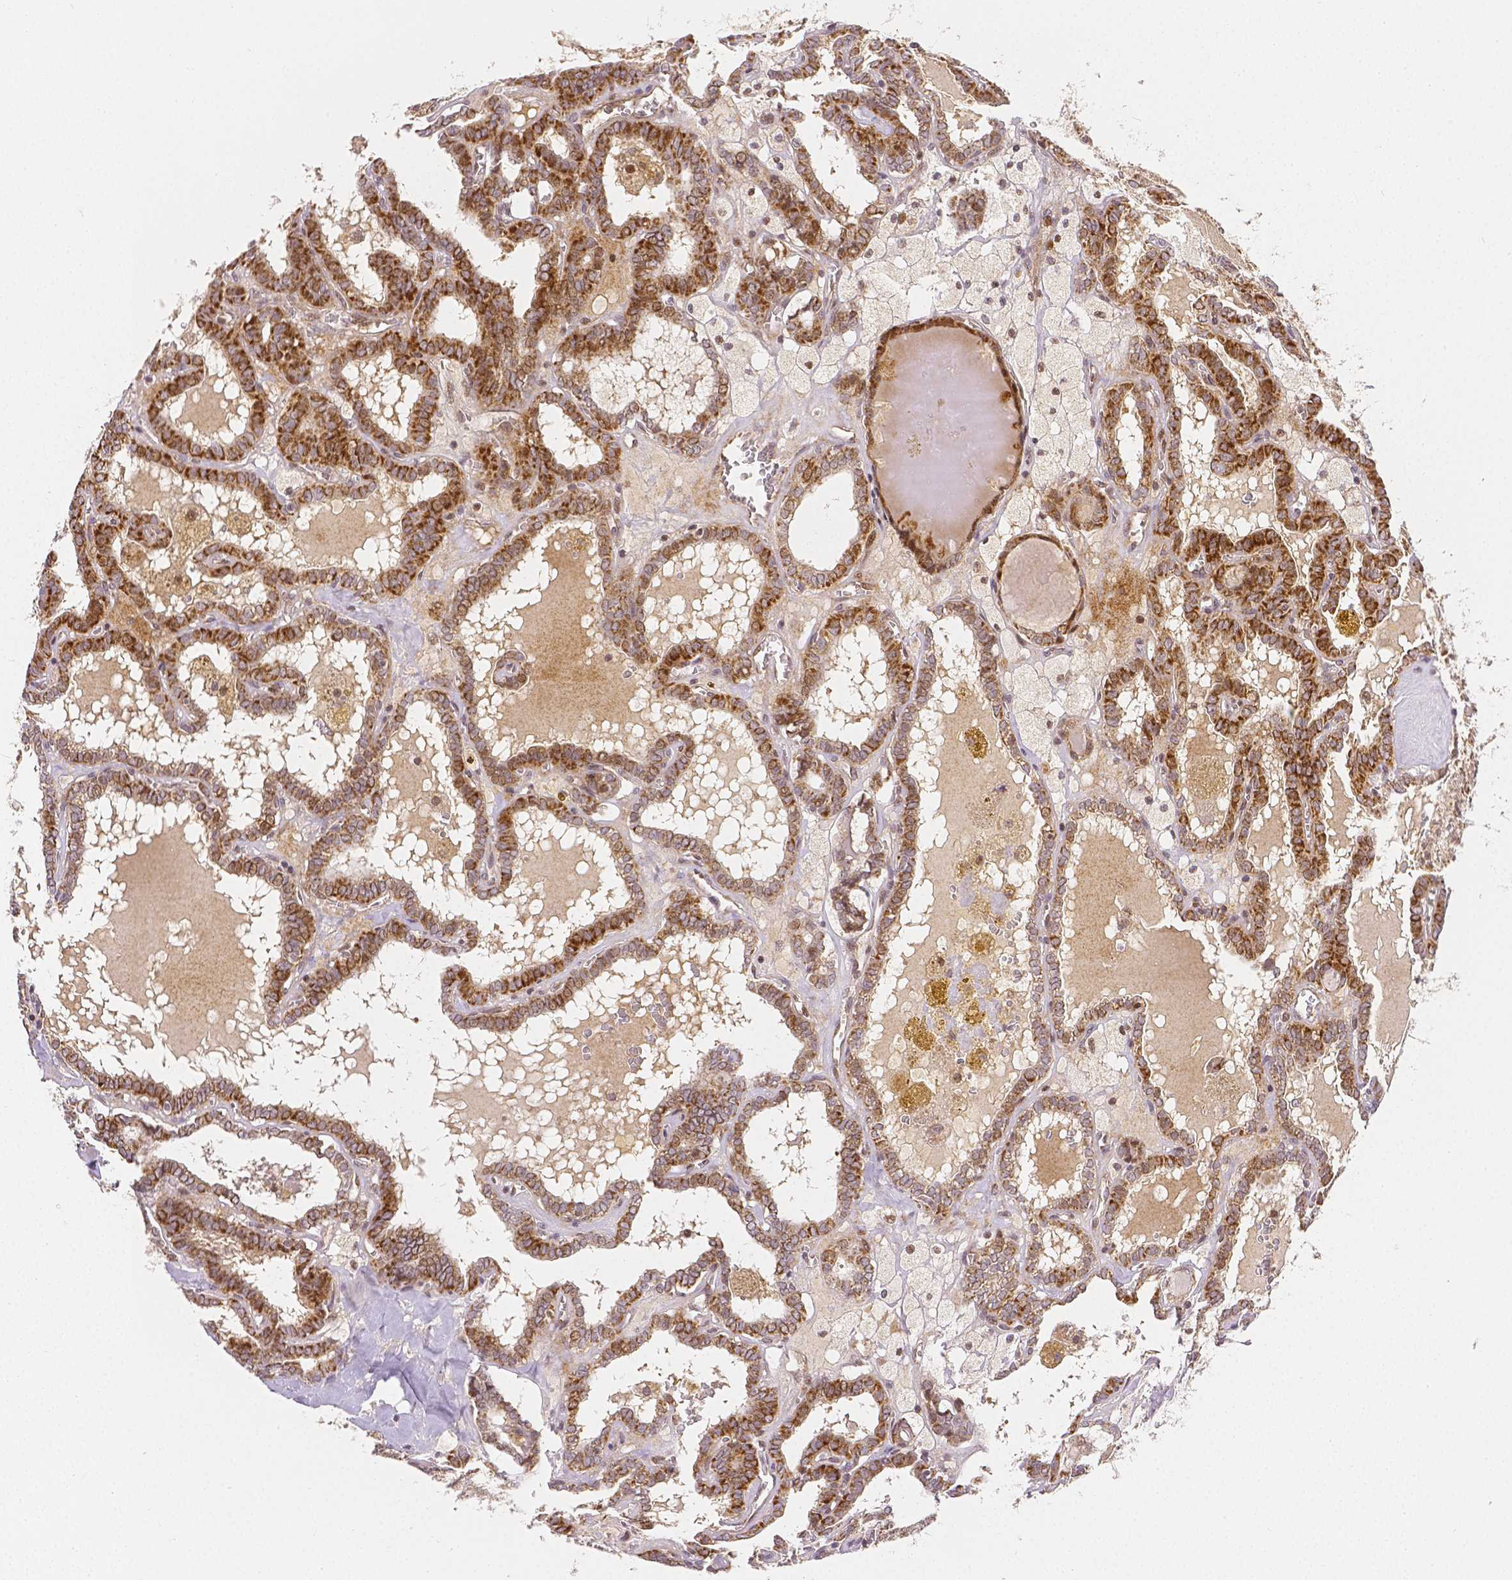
{"staining": {"intensity": "strong", "quantity": "25%-75%", "location": "cytoplasmic/membranous,nuclear"}, "tissue": "thyroid cancer", "cell_type": "Tumor cells", "image_type": "cancer", "snomed": [{"axis": "morphology", "description": "Papillary adenocarcinoma, NOS"}, {"axis": "topography", "description": "Thyroid gland"}], "caption": "Immunohistochemical staining of thyroid papillary adenocarcinoma displays strong cytoplasmic/membranous and nuclear protein staining in approximately 25%-75% of tumor cells. Using DAB (3,3'-diaminobenzidine) (brown) and hematoxylin (blue) stains, captured at high magnification using brightfield microscopy.", "gene": "RHOT1", "patient": {"sex": "female", "age": 39}}